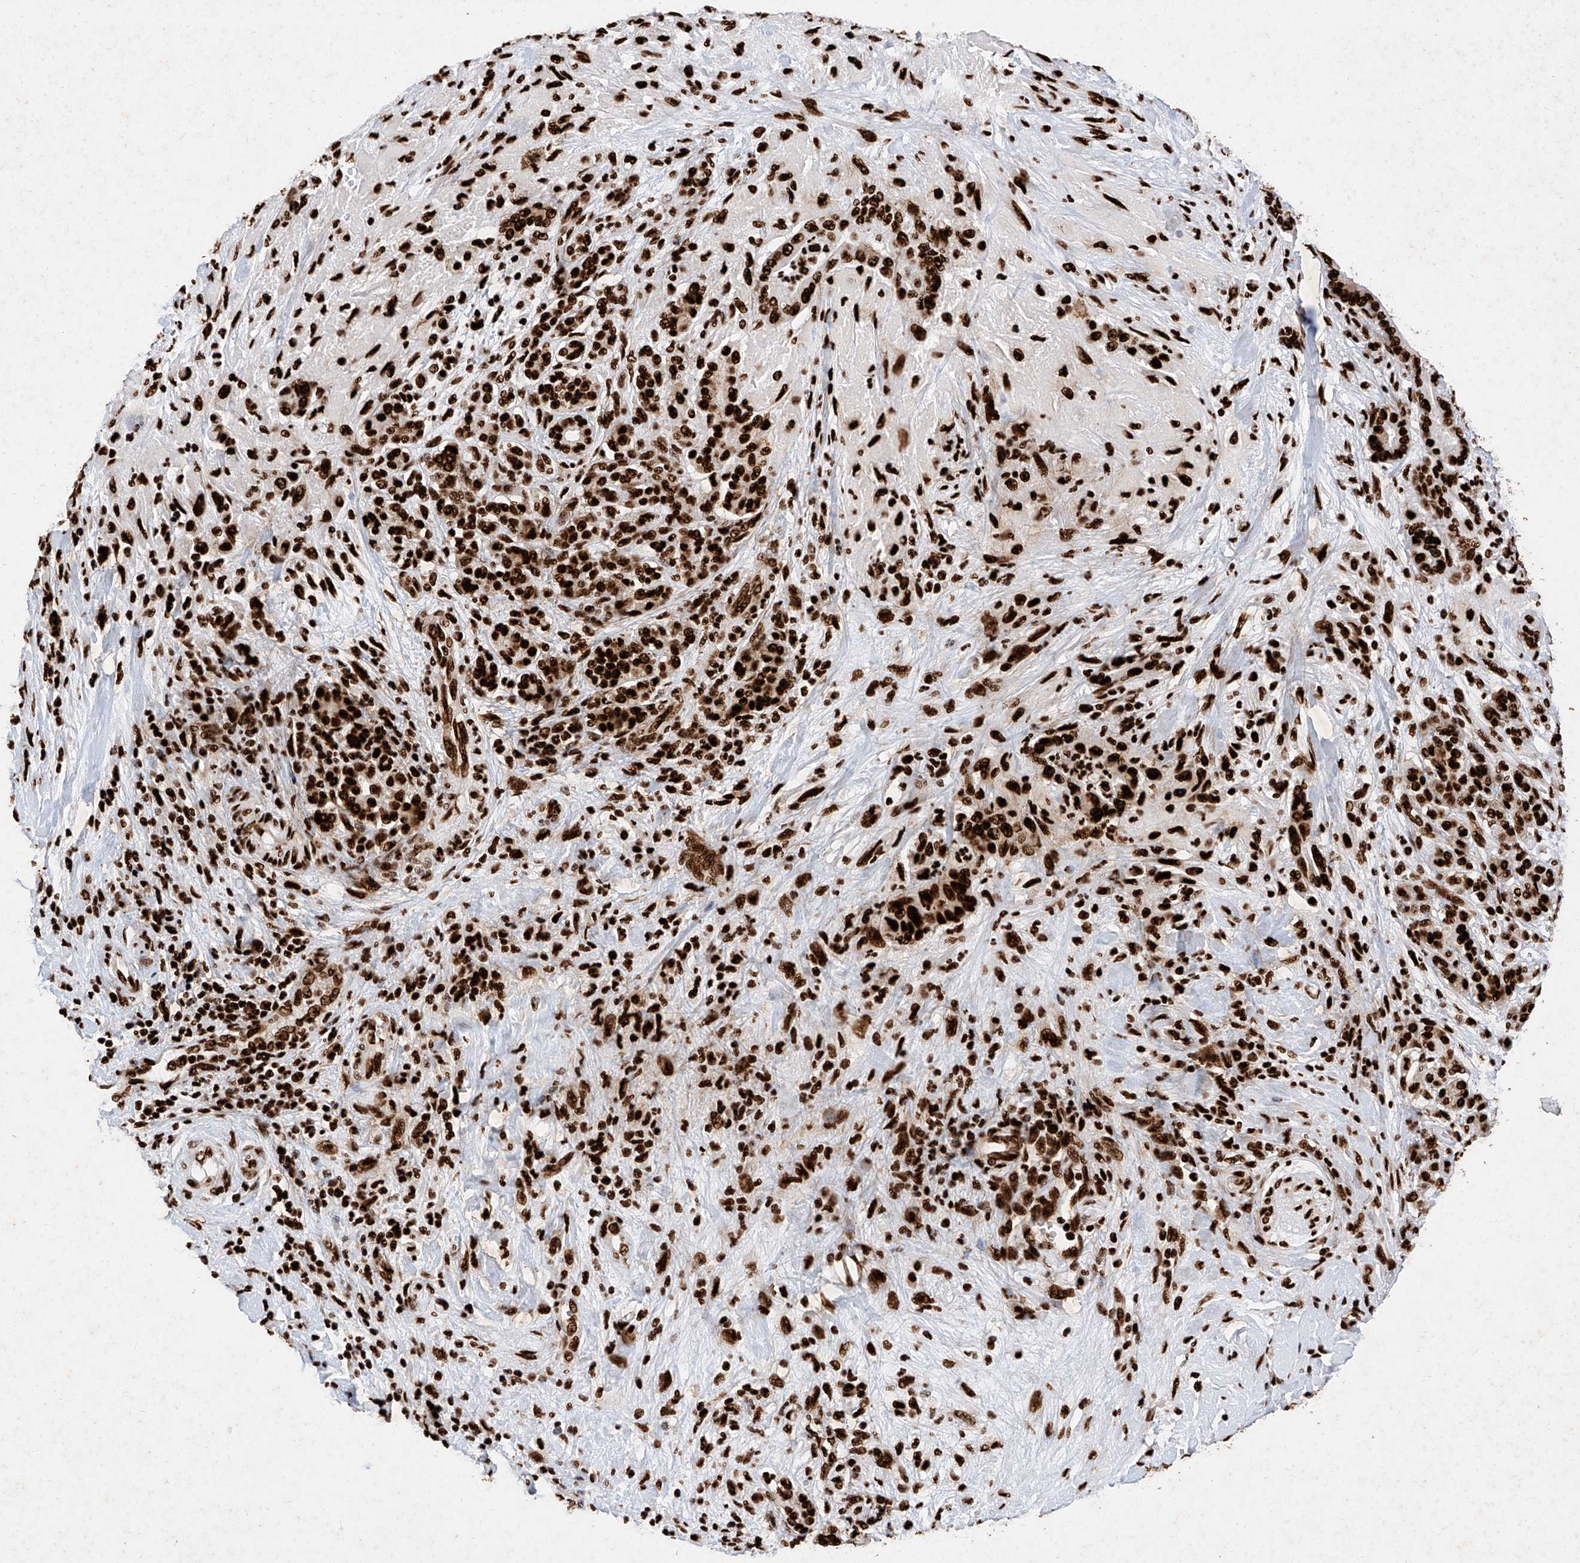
{"staining": {"intensity": "strong", "quantity": ">75%", "location": "nuclear"}, "tissue": "pancreatic cancer", "cell_type": "Tumor cells", "image_type": "cancer", "snomed": [{"axis": "morphology", "description": "Normal tissue, NOS"}, {"axis": "morphology", "description": "Adenocarcinoma, NOS"}, {"axis": "topography", "description": "Pancreas"}], "caption": "This micrograph reveals immunohistochemistry staining of pancreatic cancer, with high strong nuclear staining in about >75% of tumor cells.", "gene": "SRSF6", "patient": {"sex": "male", "age": 63}}